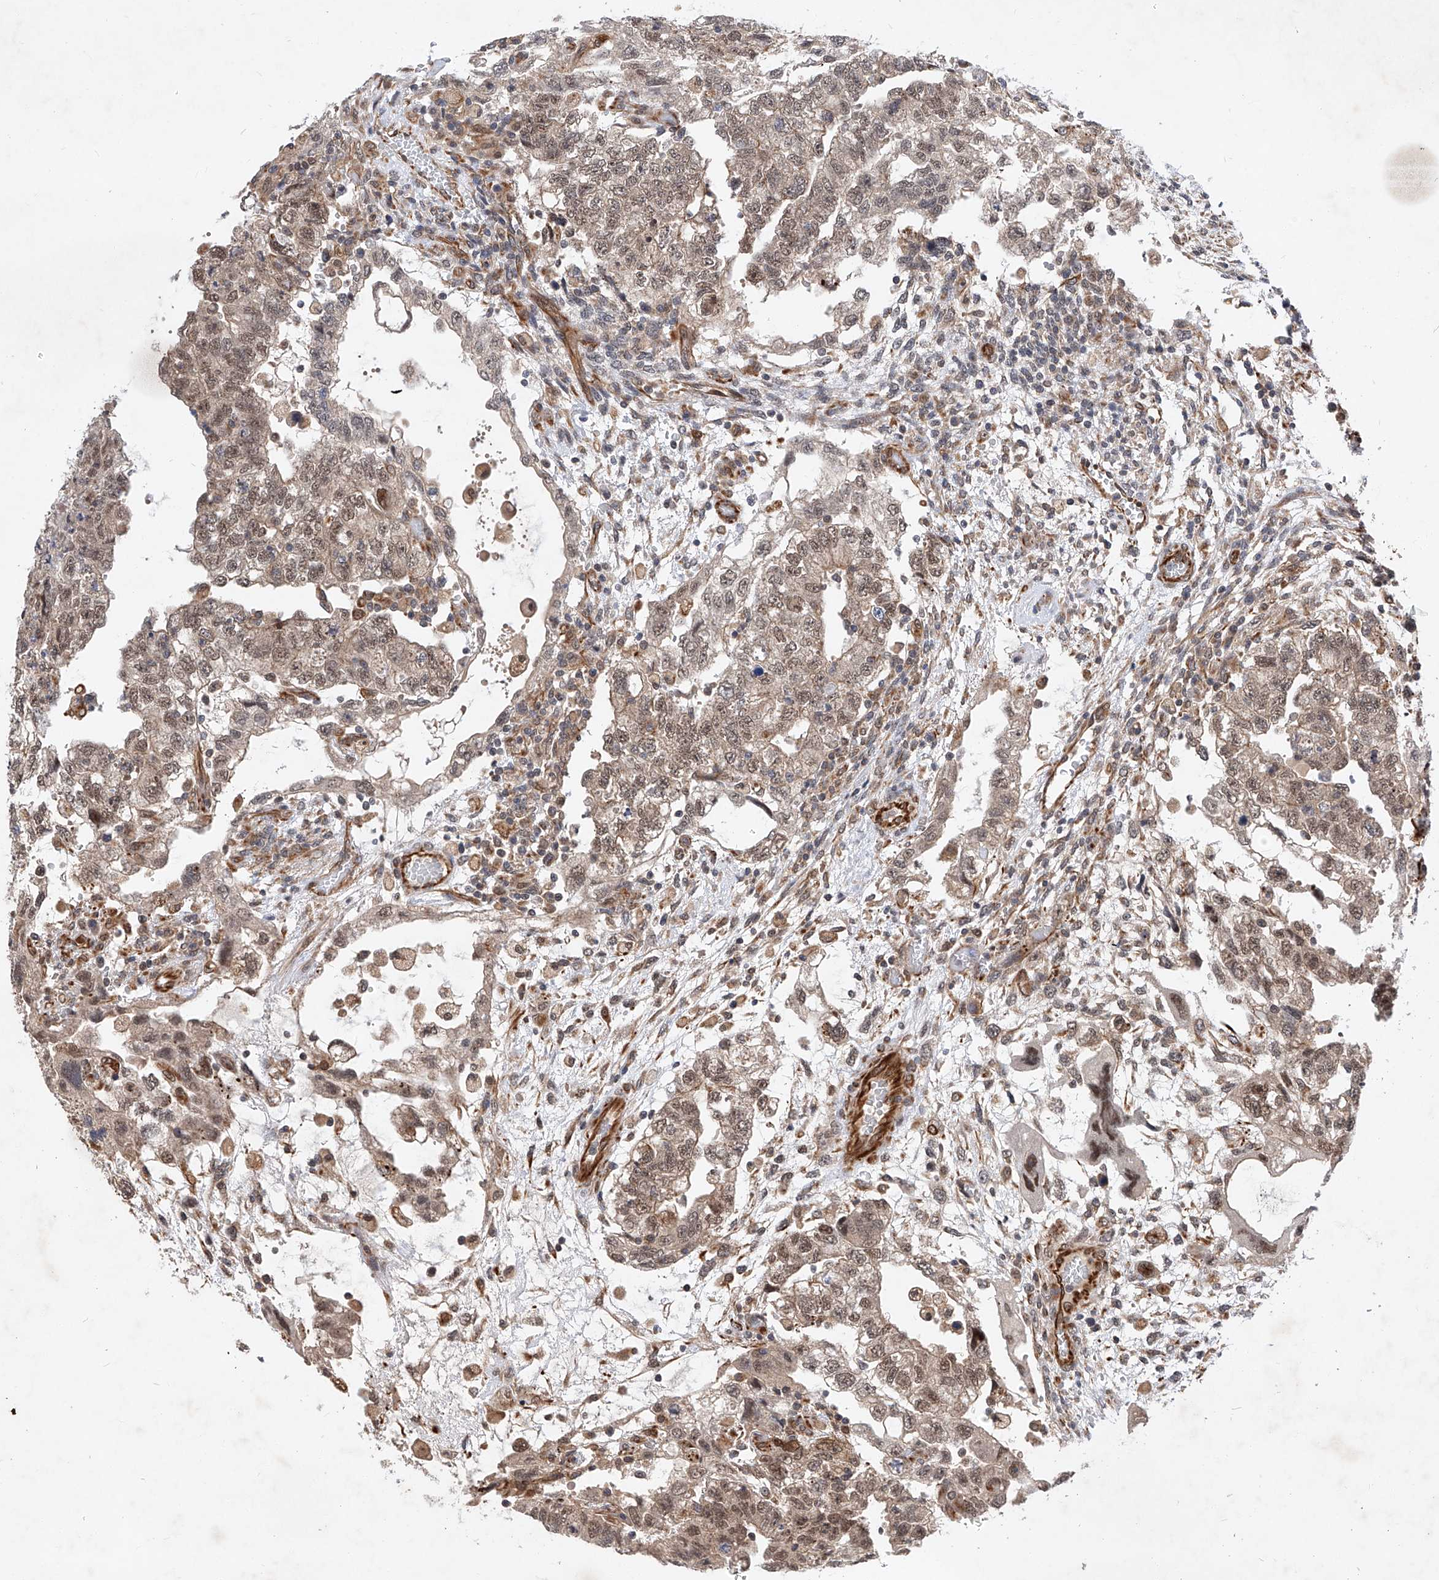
{"staining": {"intensity": "moderate", "quantity": ">75%", "location": "nuclear"}, "tissue": "testis cancer", "cell_type": "Tumor cells", "image_type": "cancer", "snomed": [{"axis": "morphology", "description": "Carcinoma, Embryonal, NOS"}, {"axis": "topography", "description": "Testis"}], "caption": "Testis embryonal carcinoma stained for a protein (brown) reveals moderate nuclear positive expression in about >75% of tumor cells.", "gene": "AMD1", "patient": {"sex": "male", "age": 36}}